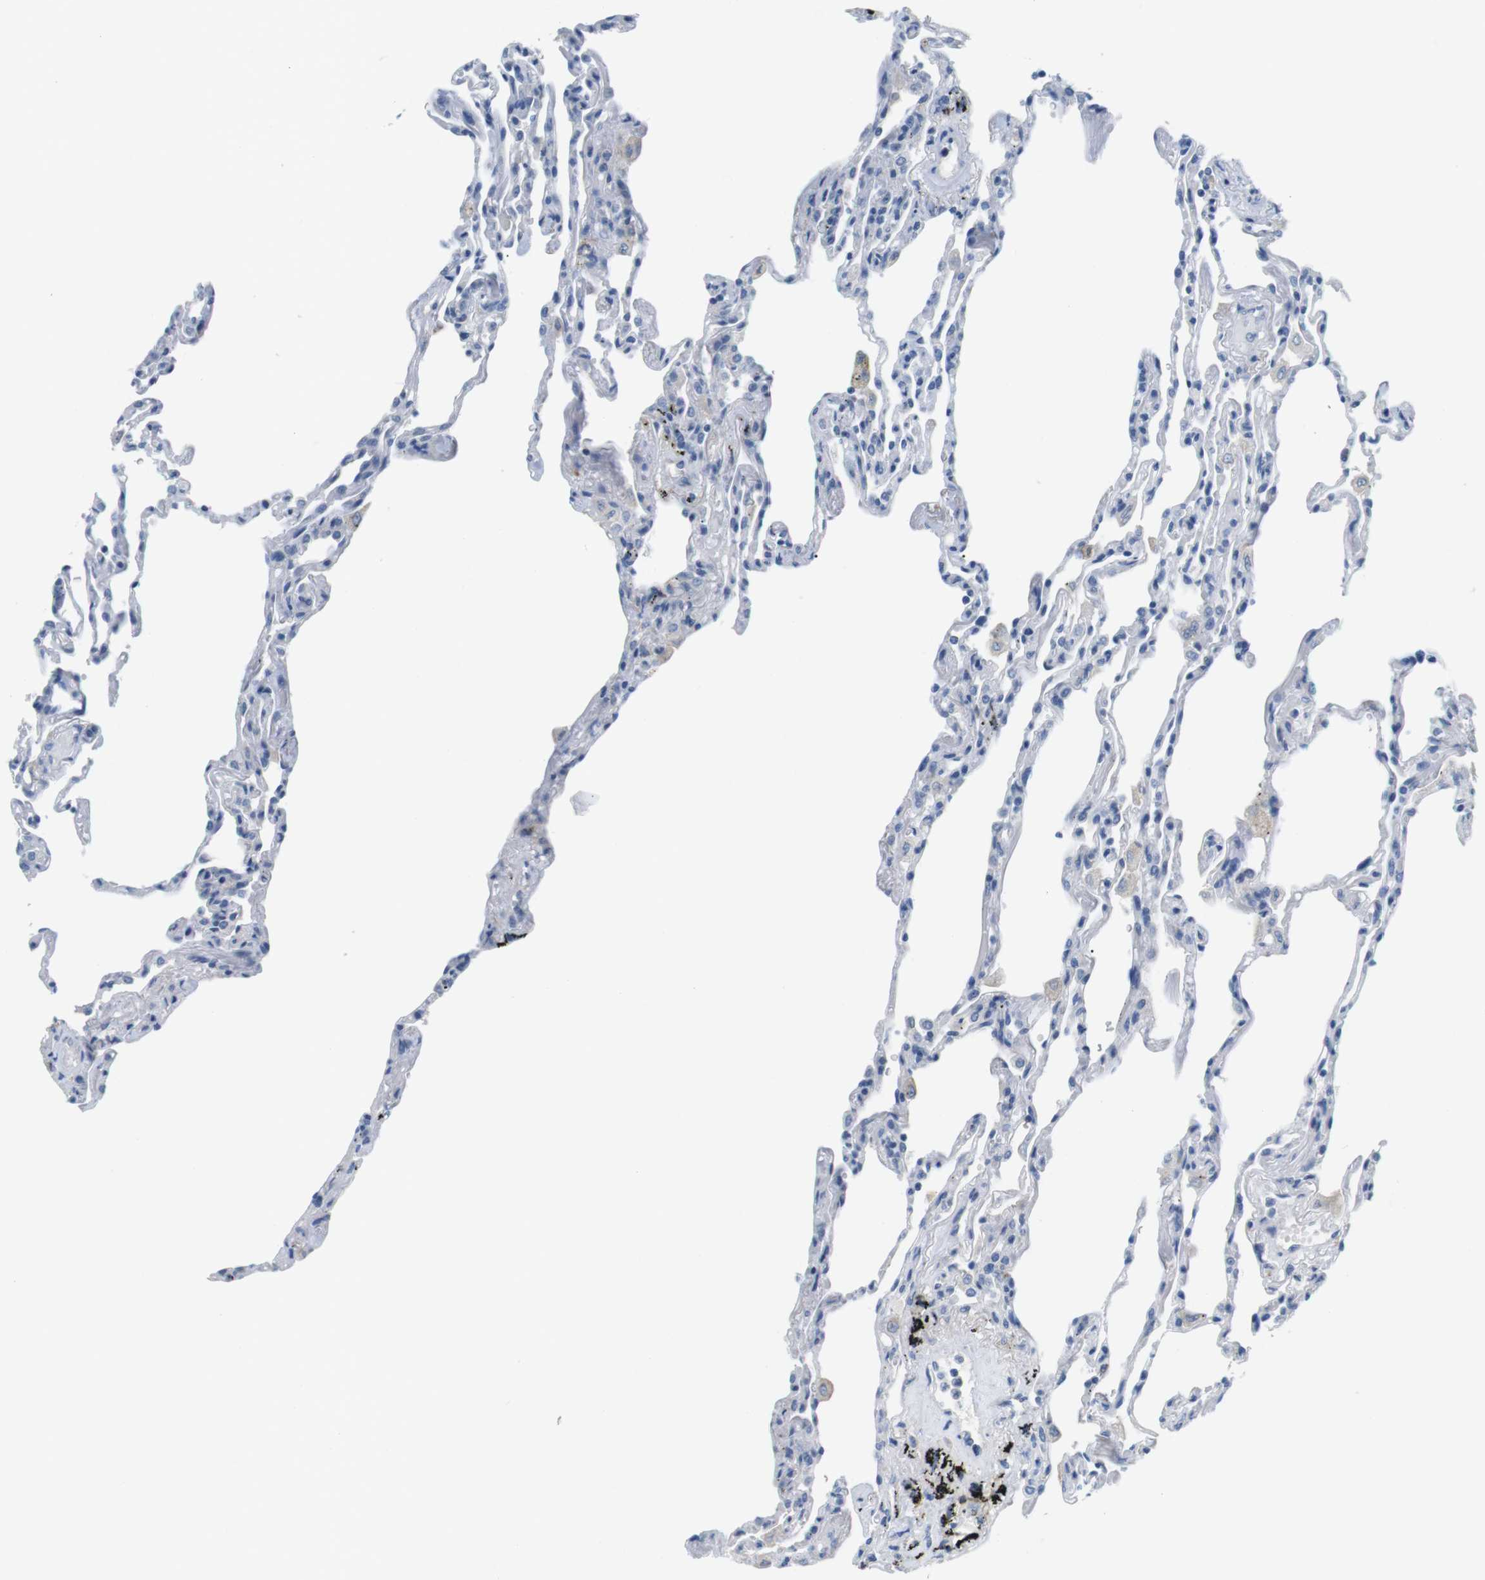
{"staining": {"intensity": "negative", "quantity": "none", "location": "none"}, "tissue": "lung", "cell_type": "Alveolar cells", "image_type": "normal", "snomed": [{"axis": "morphology", "description": "Normal tissue, NOS"}, {"axis": "topography", "description": "Lung"}], "caption": "The photomicrograph demonstrates no significant staining in alveolar cells of lung.", "gene": "FCGRT", "patient": {"sex": "male", "age": 59}}